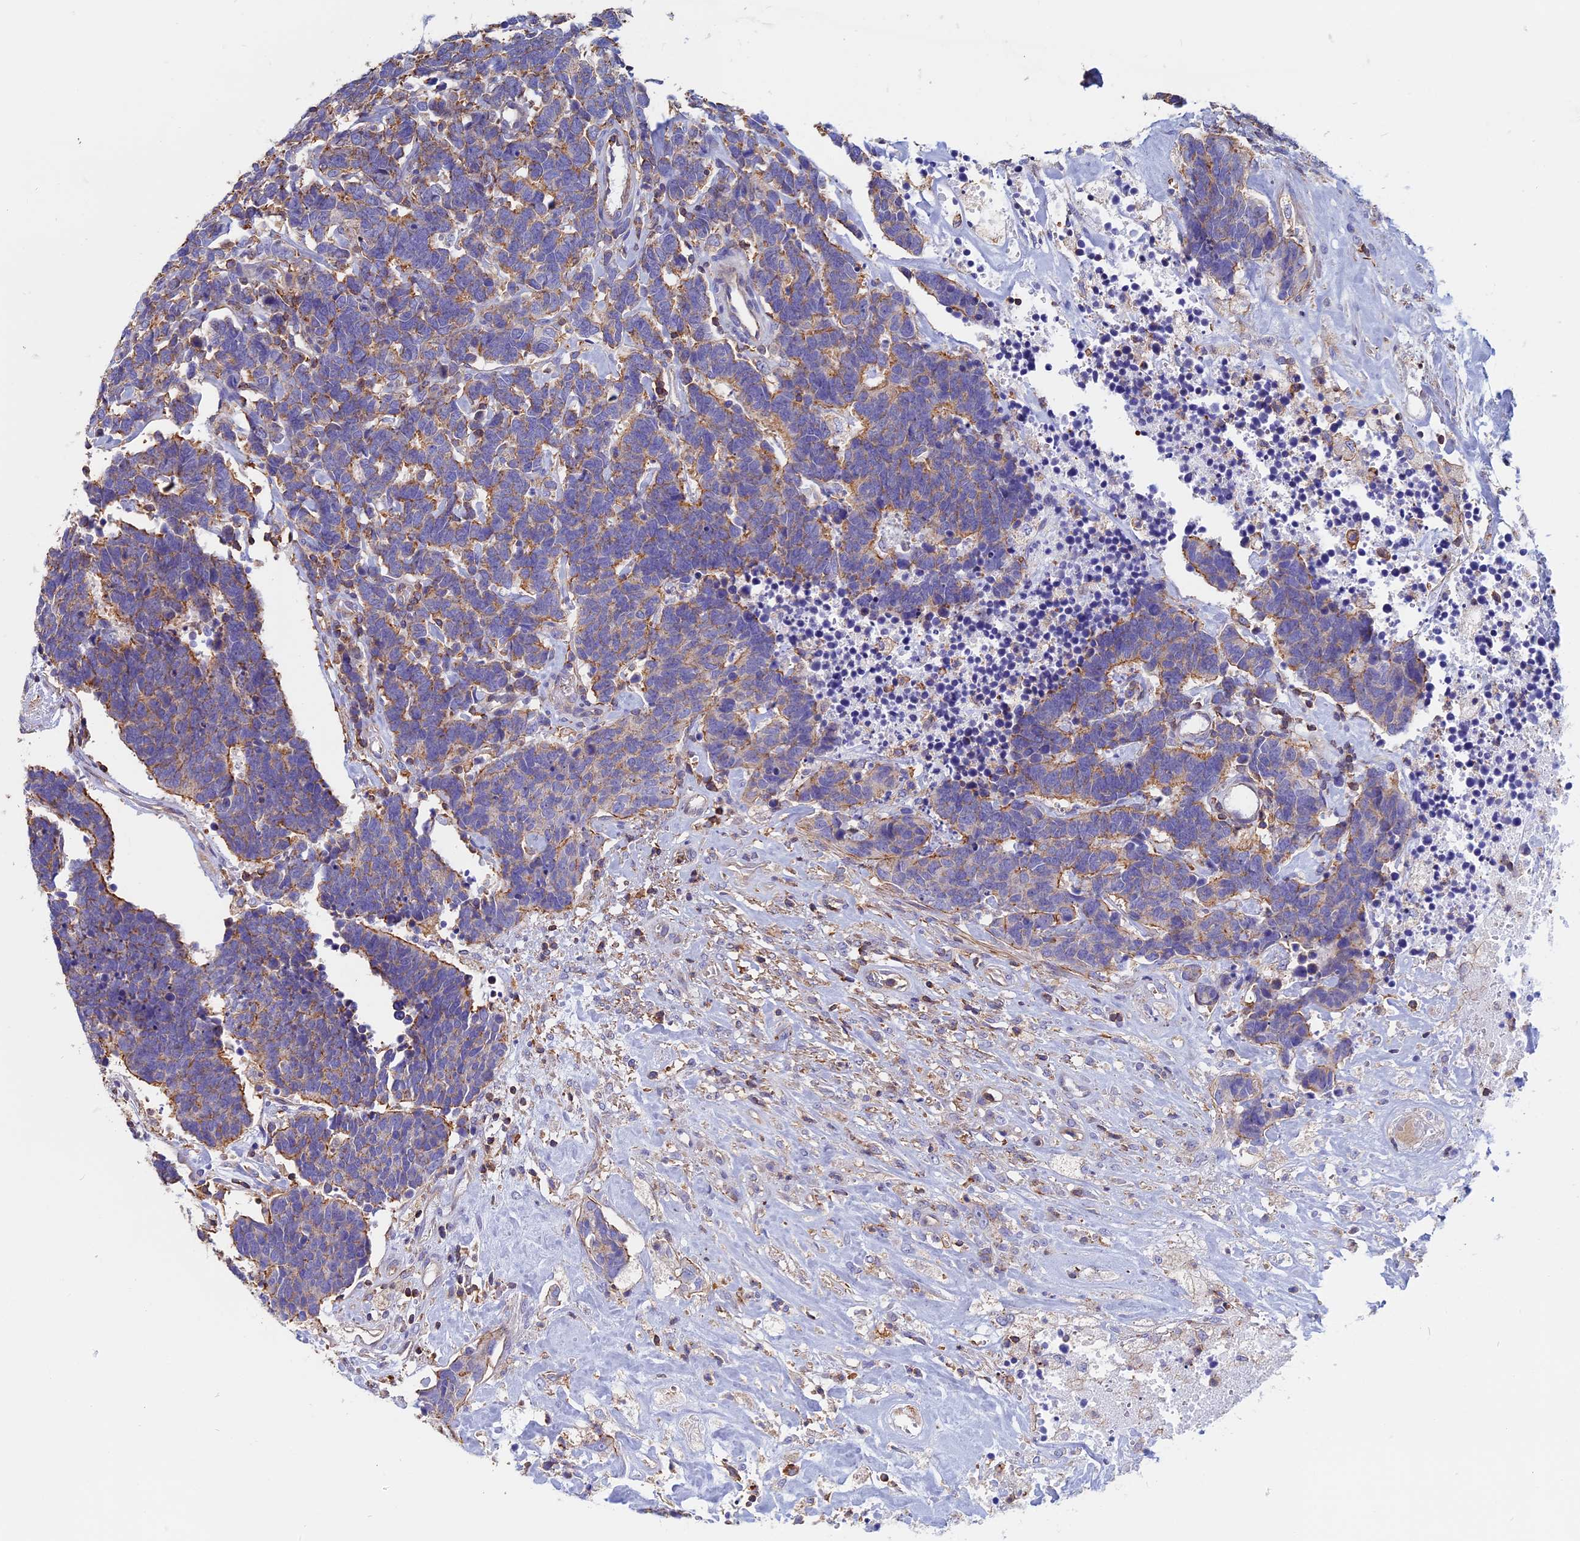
{"staining": {"intensity": "moderate", "quantity": ">75%", "location": "cytoplasmic/membranous"}, "tissue": "carcinoid", "cell_type": "Tumor cells", "image_type": "cancer", "snomed": [{"axis": "morphology", "description": "Carcinoma, NOS"}, {"axis": "morphology", "description": "Carcinoid, malignant, NOS"}, {"axis": "topography", "description": "Urinary bladder"}], "caption": "IHC staining of carcinoma, which demonstrates medium levels of moderate cytoplasmic/membranous staining in about >75% of tumor cells indicating moderate cytoplasmic/membranous protein positivity. The staining was performed using DAB (brown) for protein detection and nuclei were counterstained in hematoxylin (blue).", "gene": "HSD17B8", "patient": {"sex": "male", "age": 57}}